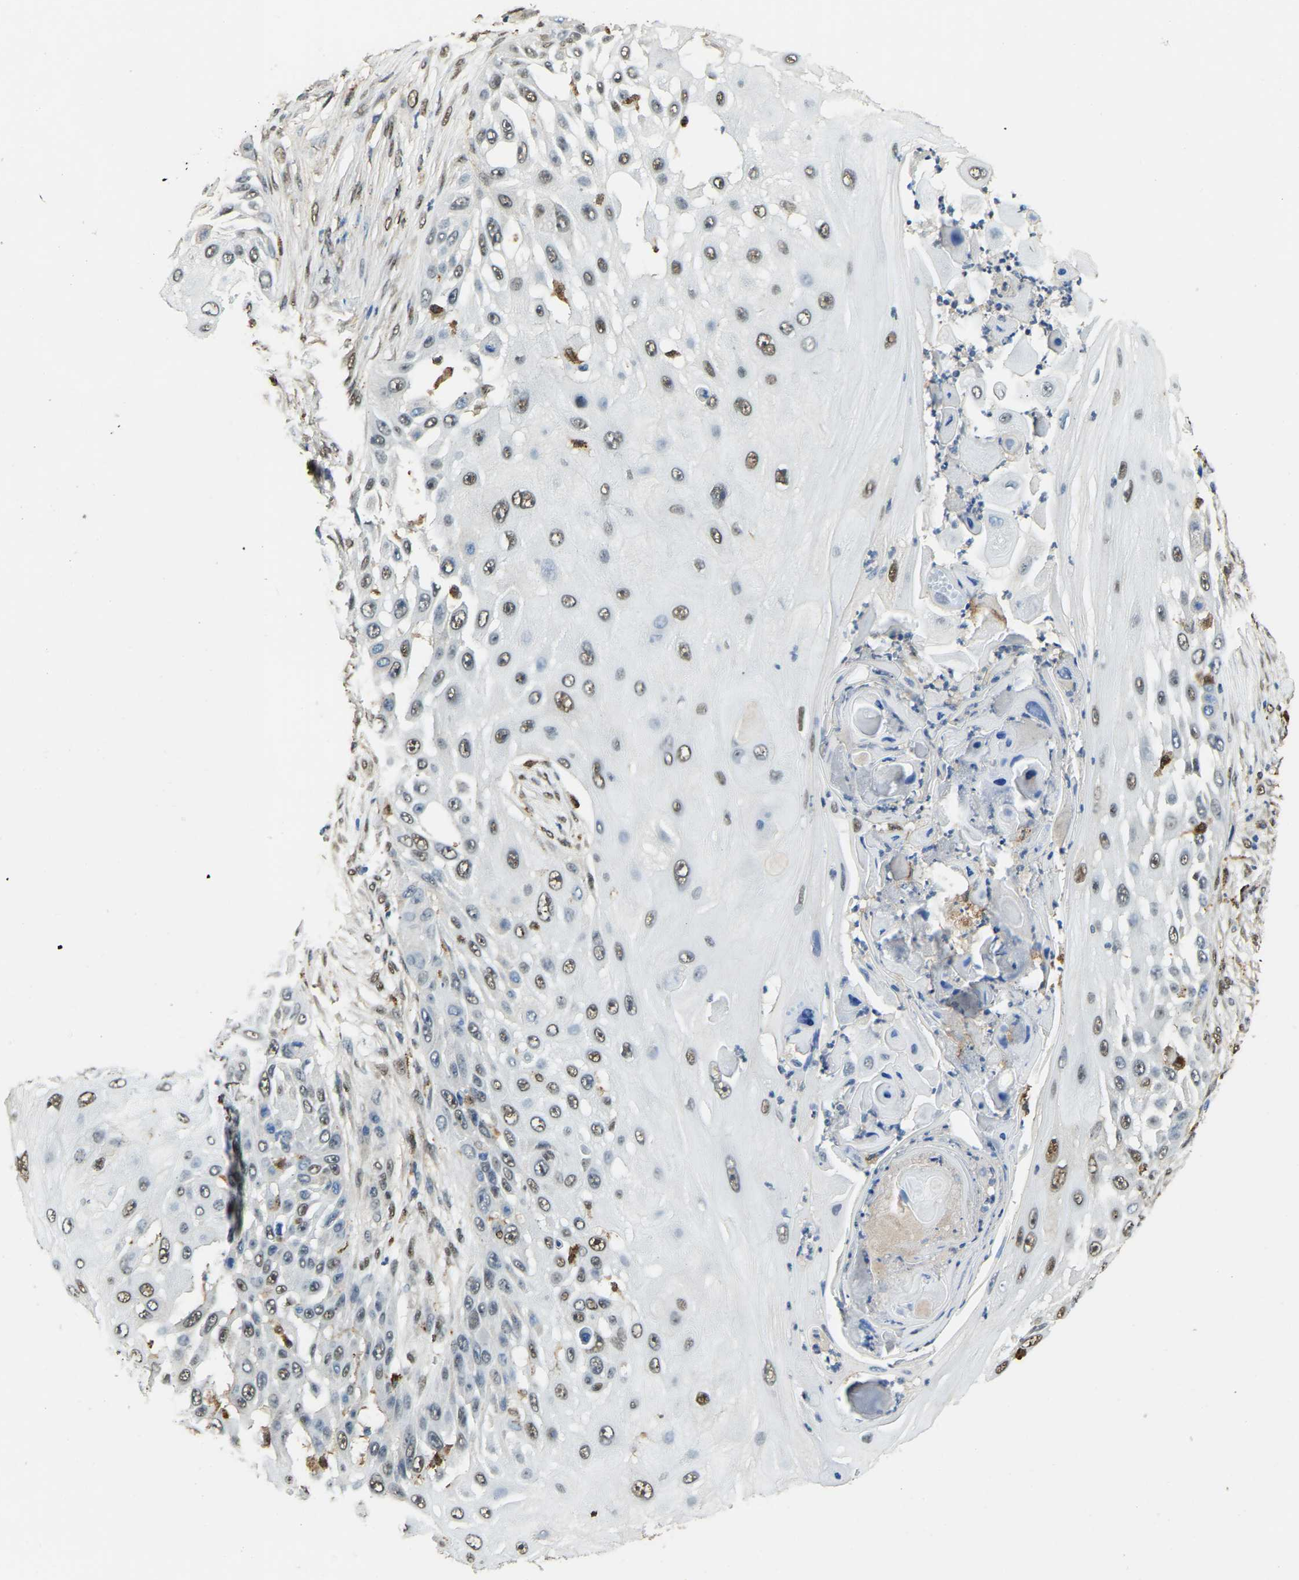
{"staining": {"intensity": "moderate", "quantity": ">75%", "location": "nuclear"}, "tissue": "skin cancer", "cell_type": "Tumor cells", "image_type": "cancer", "snomed": [{"axis": "morphology", "description": "Squamous cell carcinoma, NOS"}, {"axis": "topography", "description": "Skin"}], "caption": "Immunohistochemical staining of human skin squamous cell carcinoma demonstrates moderate nuclear protein positivity in about >75% of tumor cells.", "gene": "NANS", "patient": {"sex": "female", "age": 44}}